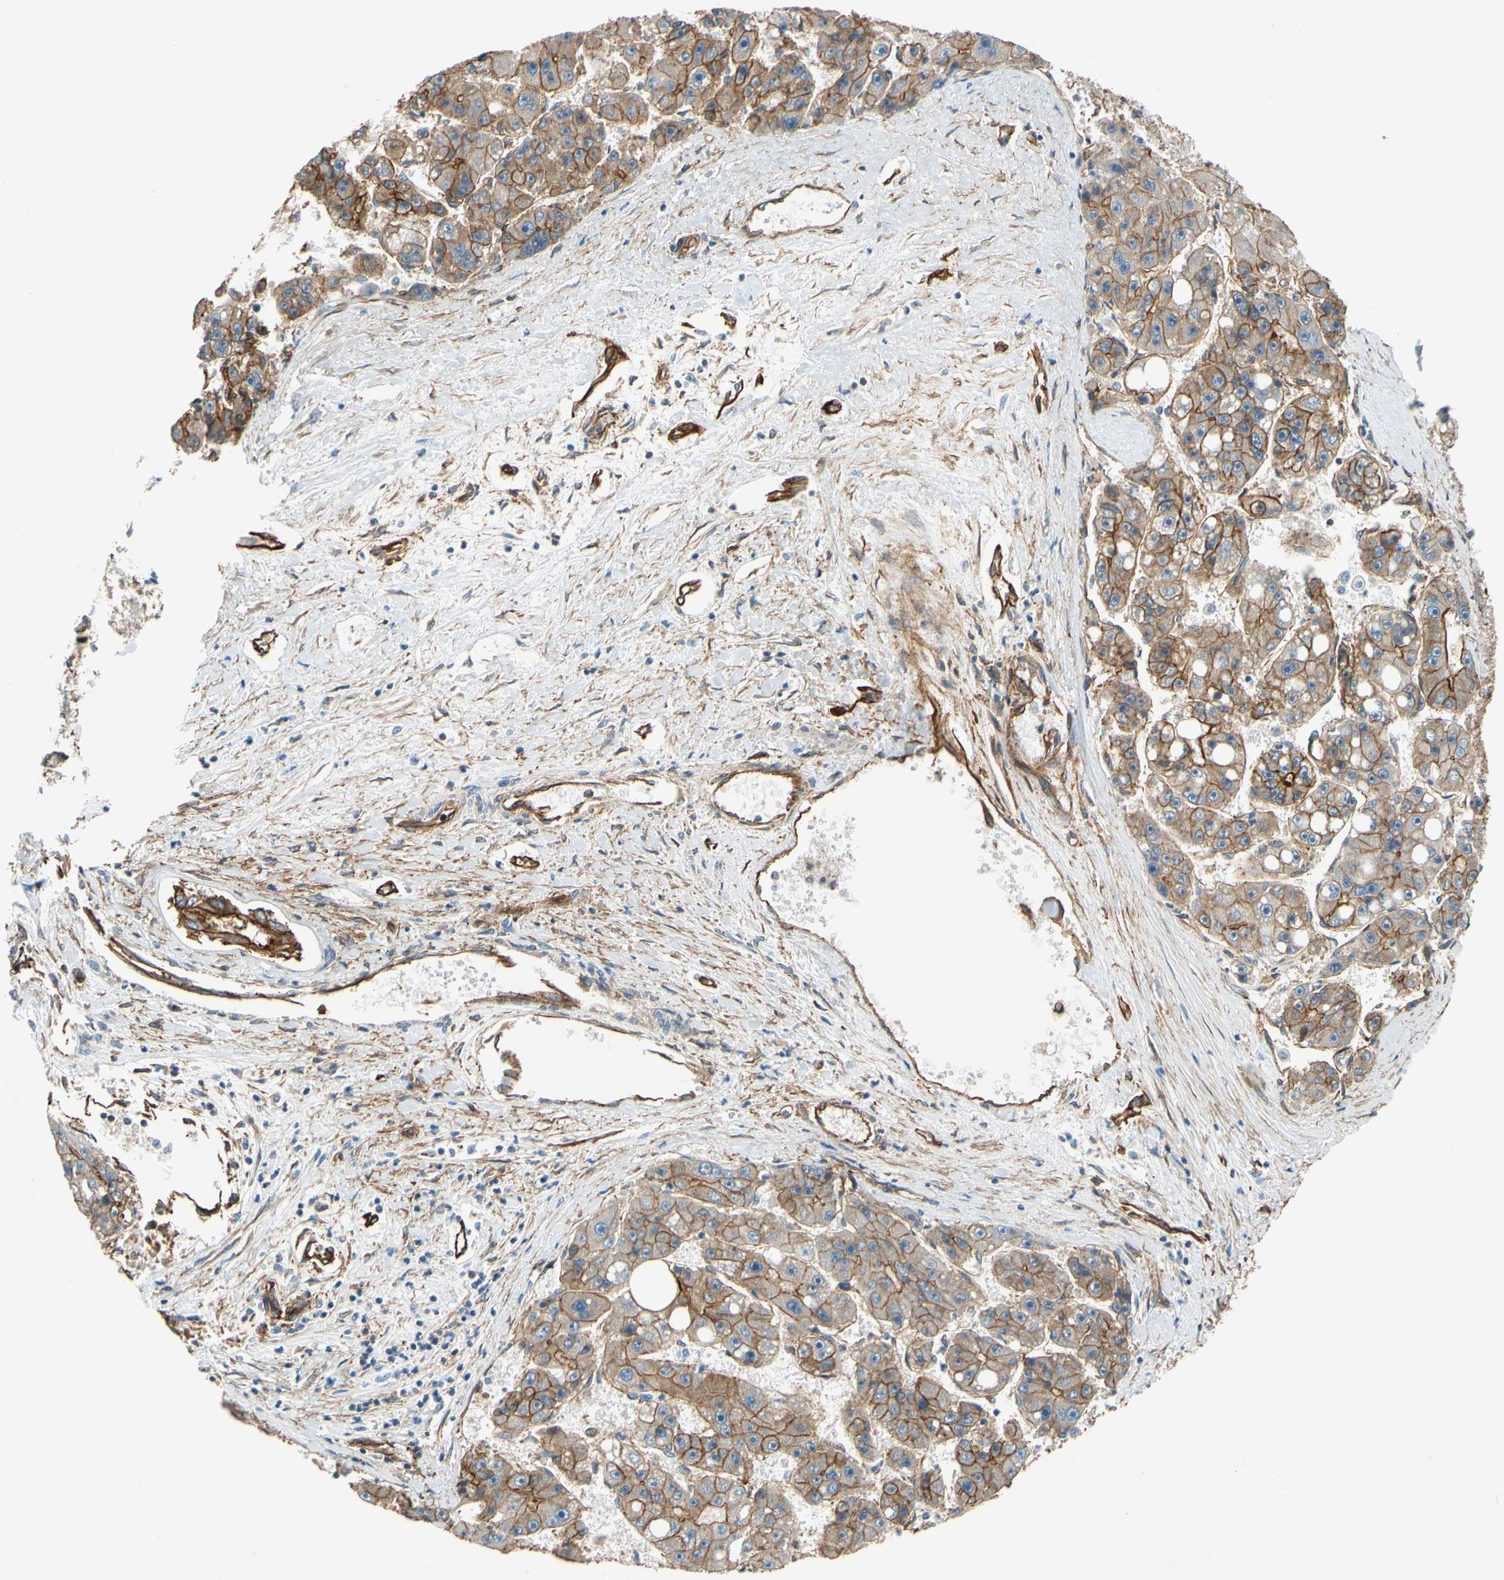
{"staining": {"intensity": "moderate", "quantity": ">75%", "location": "cytoplasmic/membranous"}, "tissue": "liver cancer", "cell_type": "Tumor cells", "image_type": "cancer", "snomed": [{"axis": "morphology", "description": "Carcinoma, Hepatocellular, NOS"}, {"axis": "topography", "description": "Liver"}], "caption": "DAB (3,3'-diaminobenzidine) immunohistochemical staining of human liver hepatocellular carcinoma reveals moderate cytoplasmic/membranous protein positivity in approximately >75% of tumor cells.", "gene": "SPTAN1", "patient": {"sex": "female", "age": 61}}